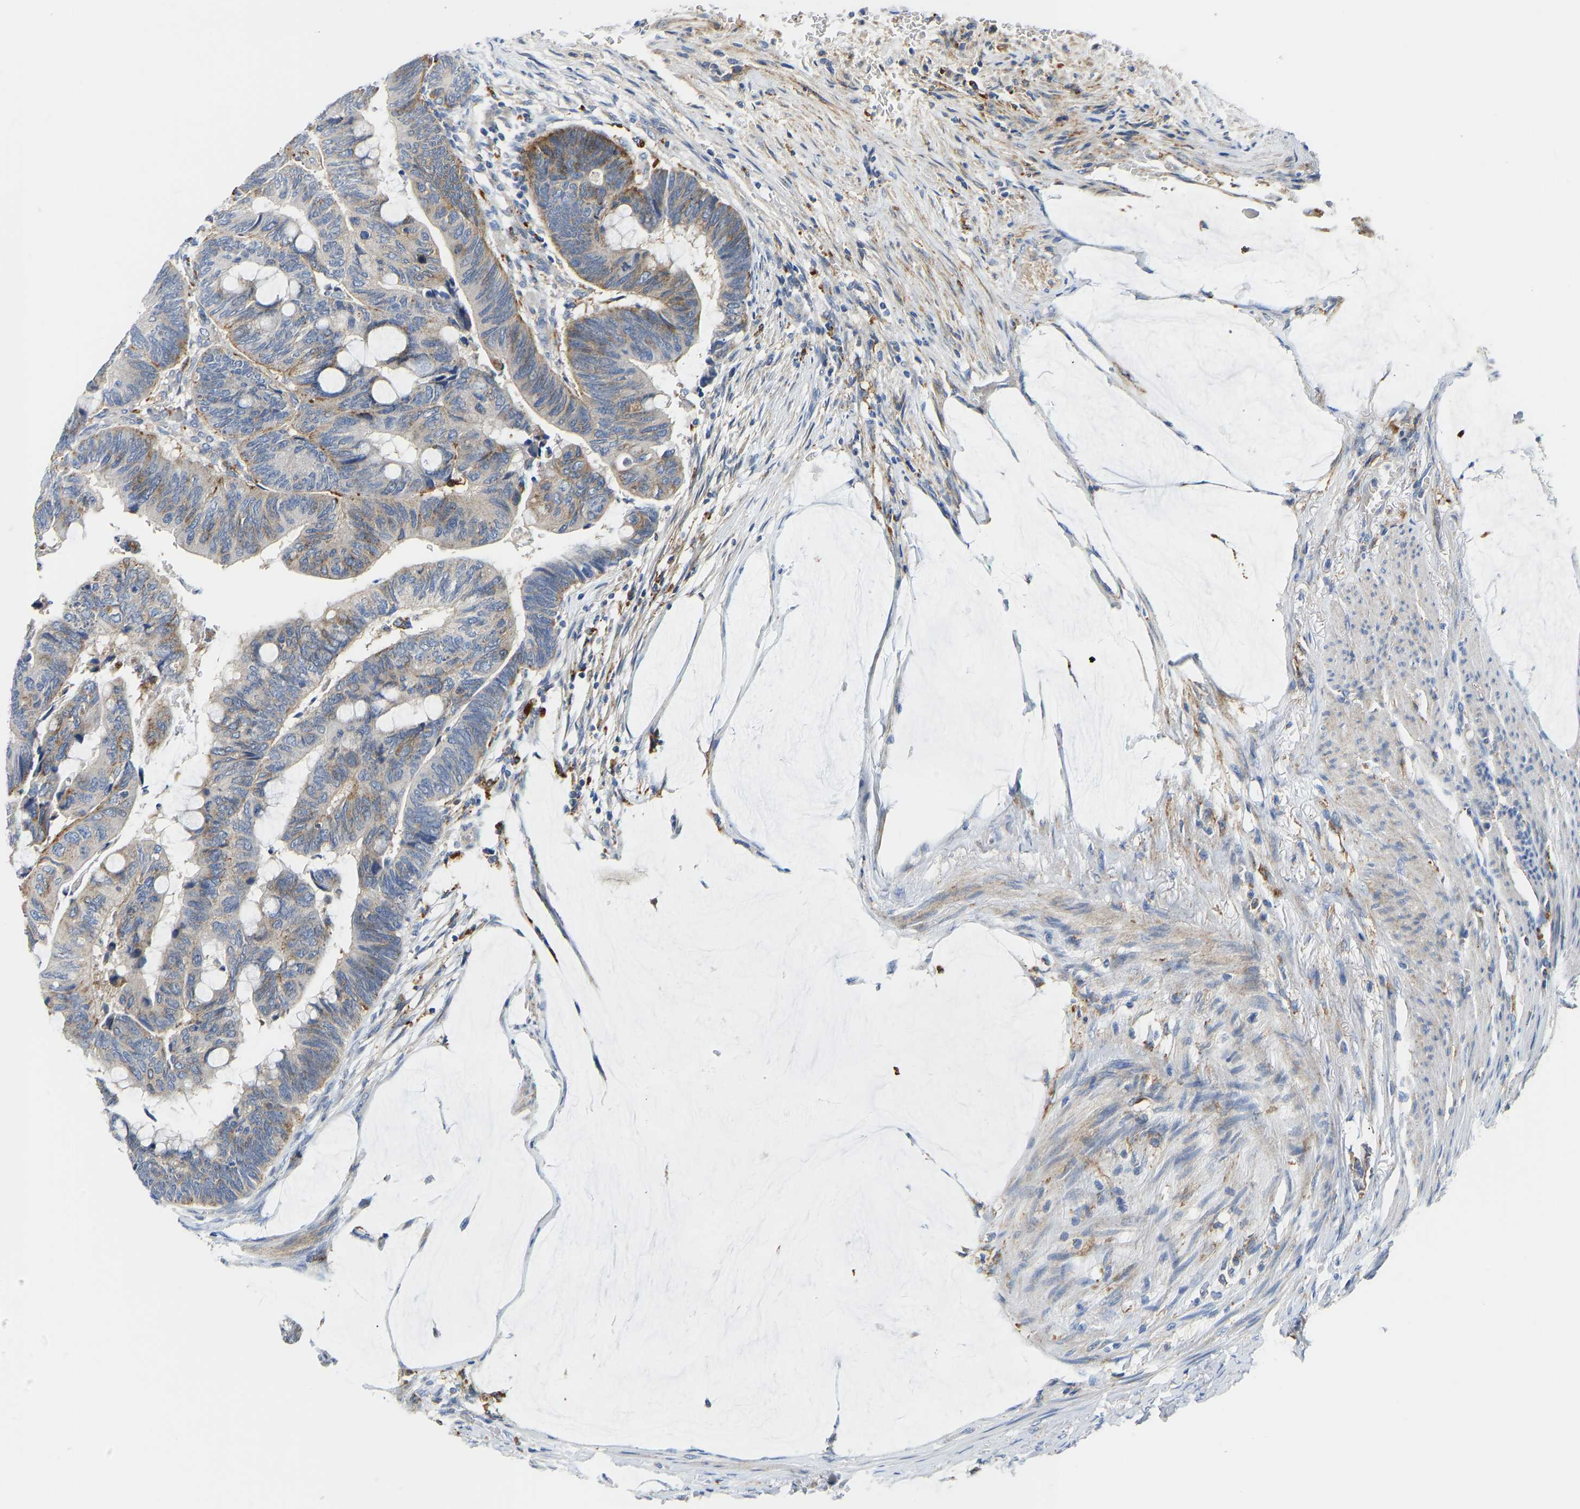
{"staining": {"intensity": "moderate", "quantity": ">75%", "location": "cytoplasmic/membranous"}, "tissue": "colorectal cancer", "cell_type": "Tumor cells", "image_type": "cancer", "snomed": [{"axis": "morphology", "description": "Normal tissue, NOS"}, {"axis": "morphology", "description": "Adenocarcinoma, NOS"}, {"axis": "topography", "description": "Rectum"}], "caption": "A micrograph showing moderate cytoplasmic/membranous staining in about >75% of tumor cells in colorectal adenocarcinoma, as visualized by brown immunohistochemical staining.", "gene": "ATP6V1E1", "patient": {"sex": "male", "age": 92}}